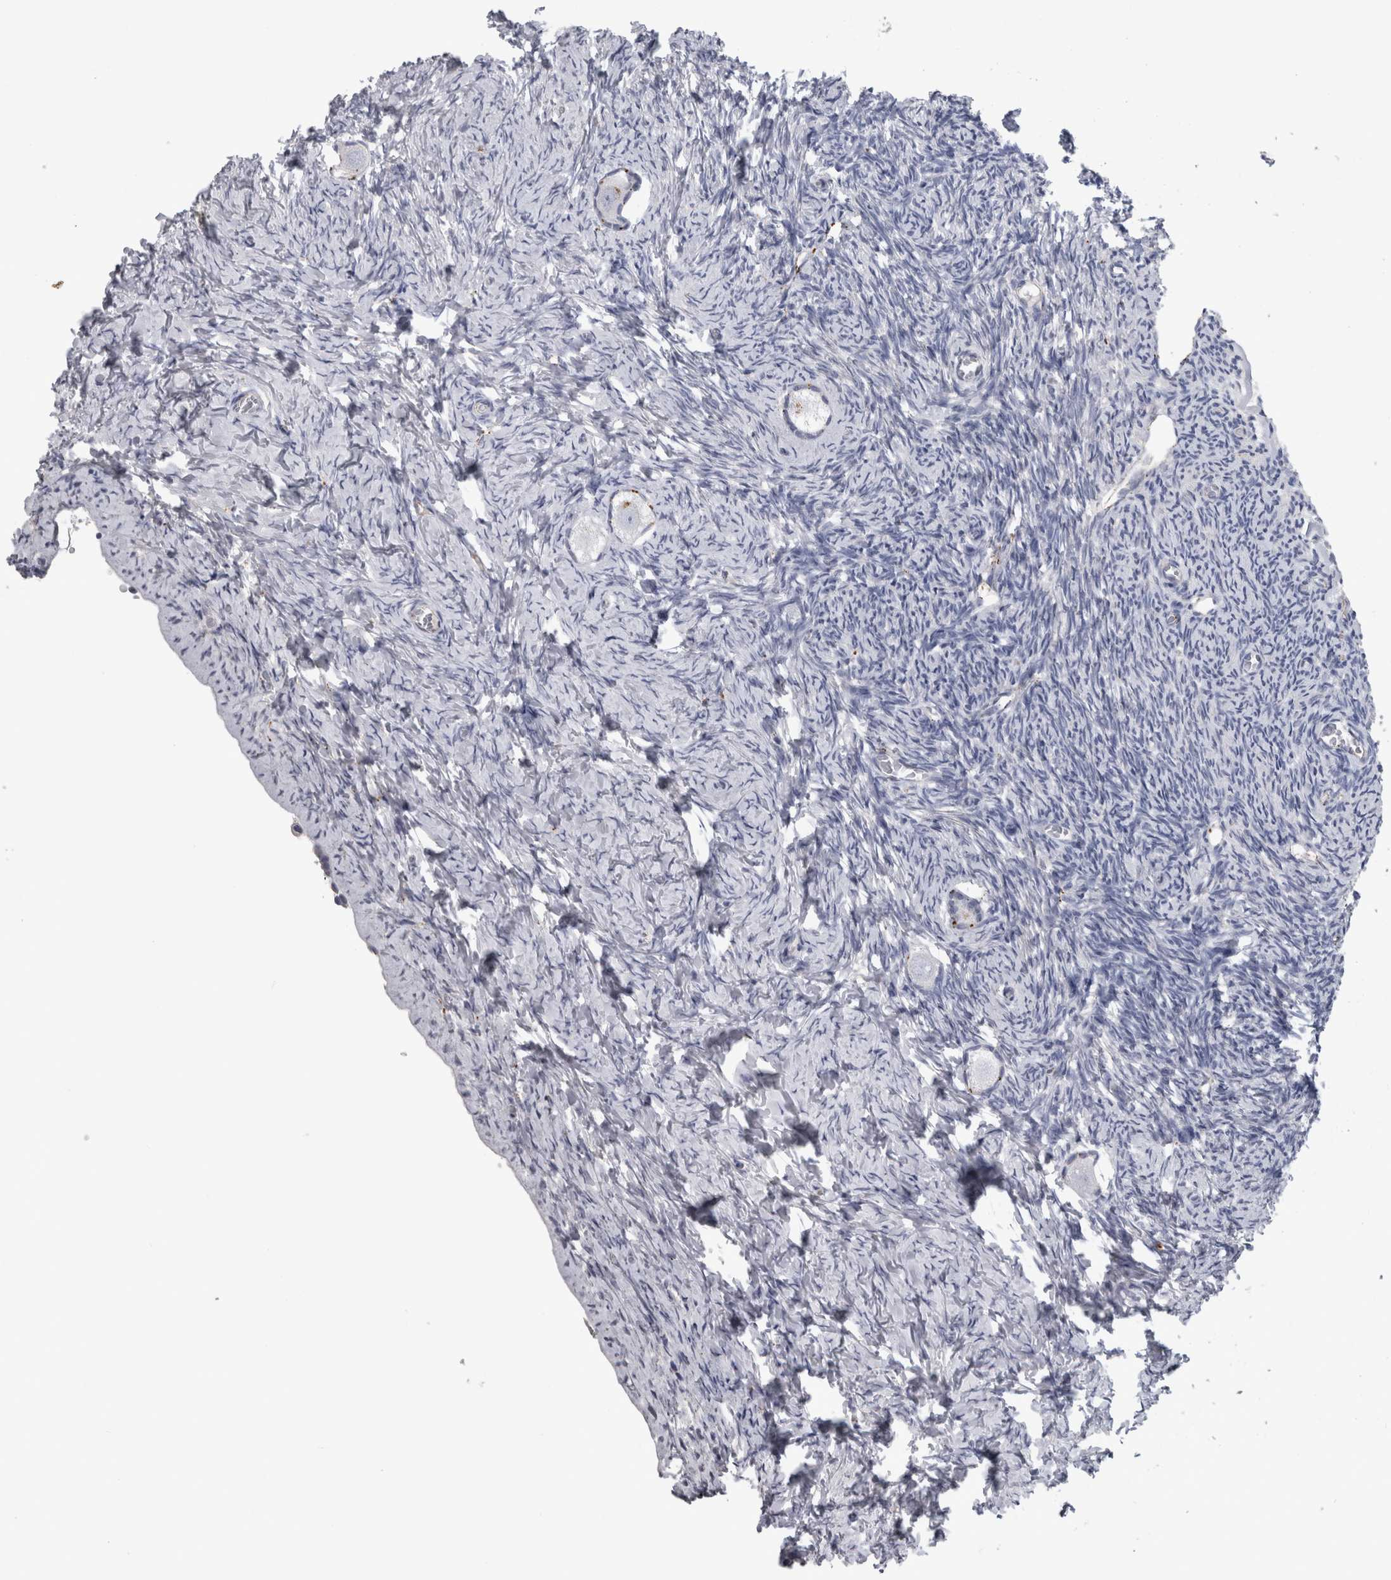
{"staining": {"intensity": "moderate", "quantity": "<25%", "location": "cytoplasmic/membranous"}, "tissue": "ovary", "cell_type": "Follicle cells", "image_type": "normal", "snomed": [{"axis": "morphology", "description": "Normal tissue, NOS"}, {"axis": "topography", "description": "Ovary"}], "caption": "Immunohistochemical staining of normal human ovary displays <25% levels of moderate cytoplasmic/membranous protein expression in about <25% of follicle cells. The protein is stained brown, and the nuclei are stained in blue (DAB IHC with brightfield microscopy, high magnification).", "gene": "DPP7", "patient": {"sex": "female", "age": 27}}